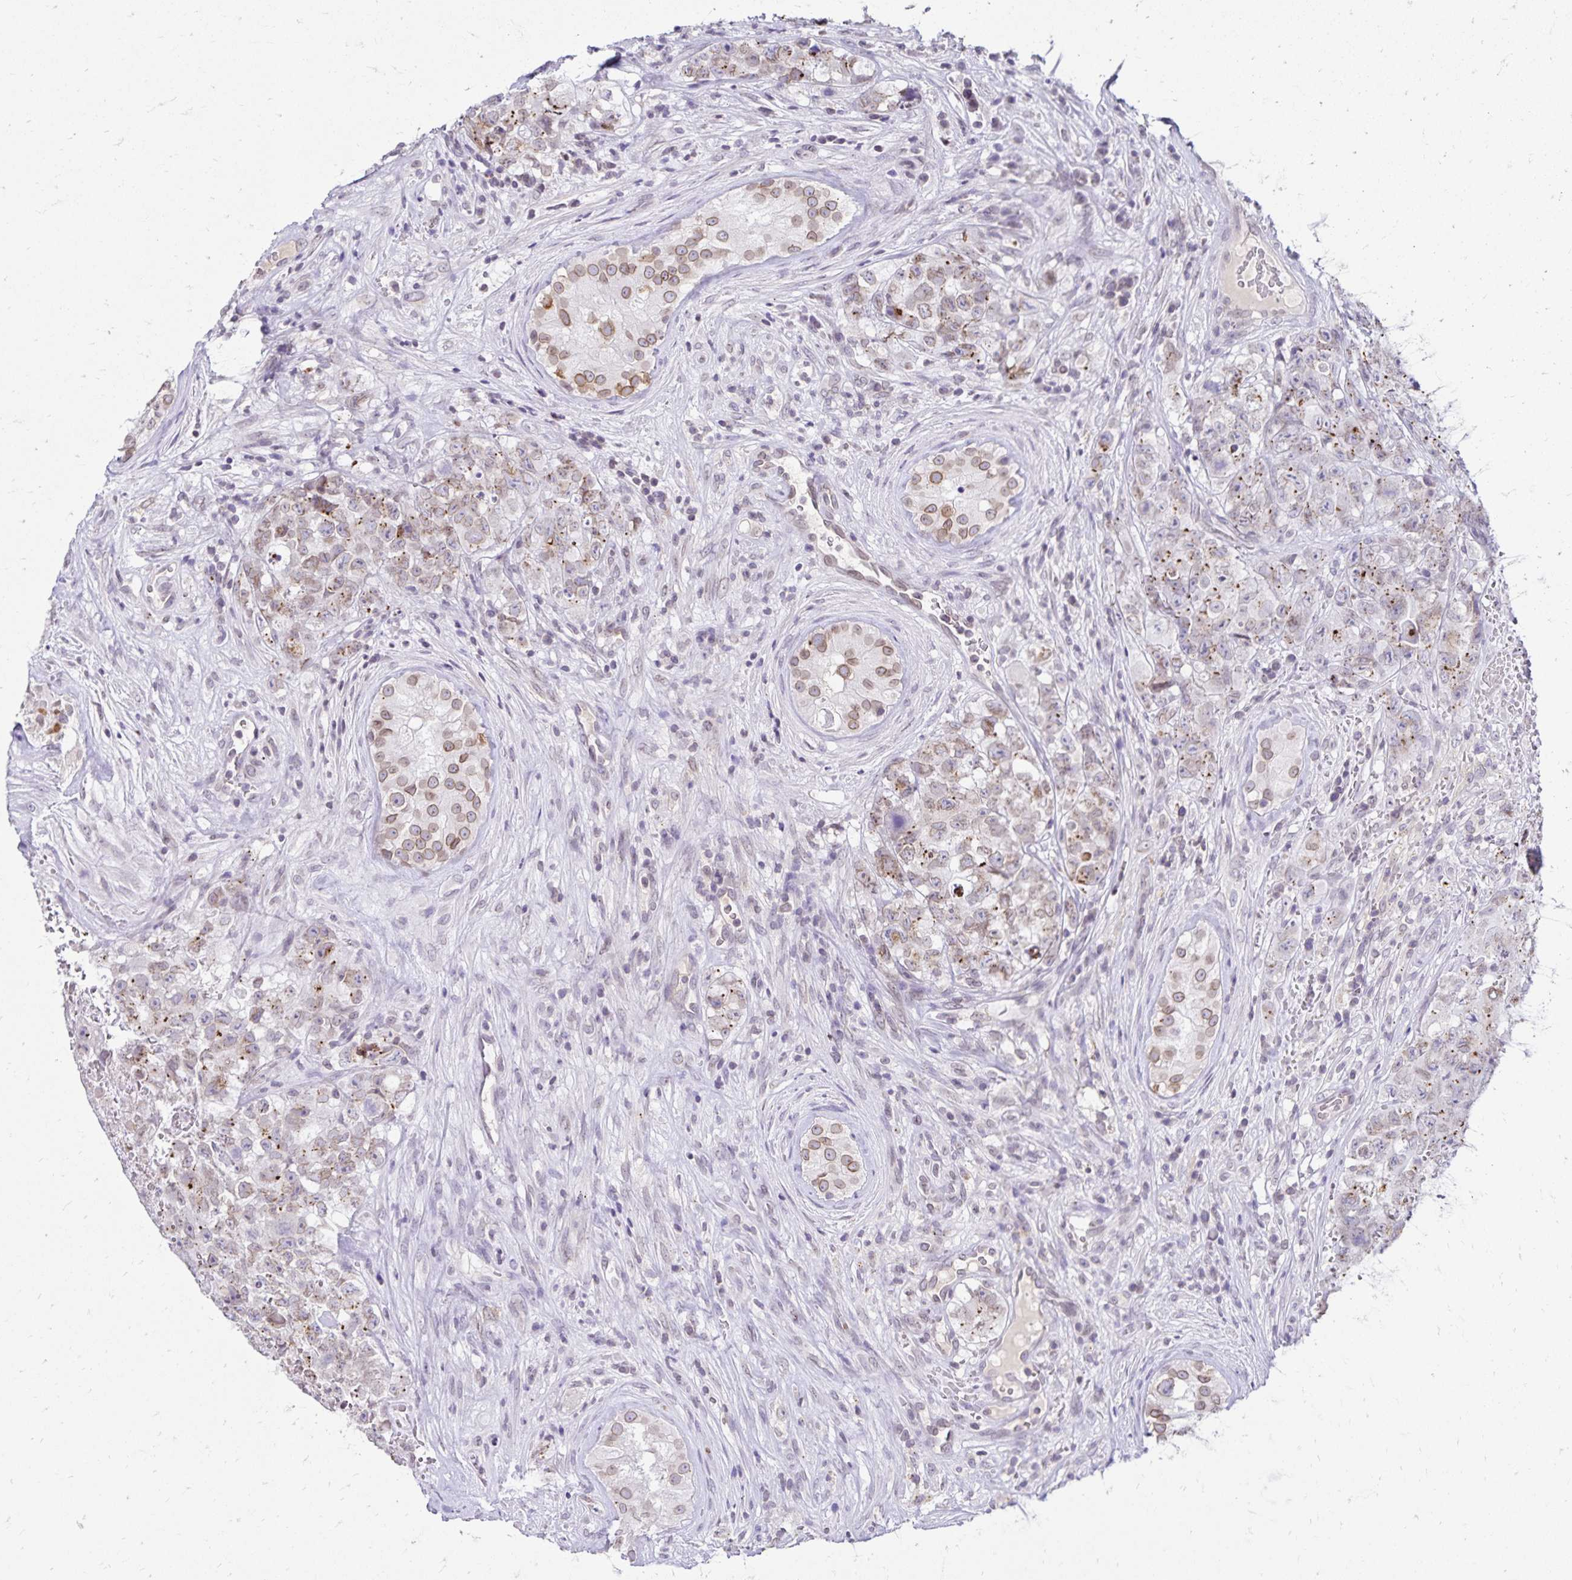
{"staining": {"intensity": "moderate", "quantity": "25%-75%", "location": "cytoplasmic/membranous"}, "tissue": "testis cancer", "cell_type": "Tumor cells", "image_type": "cancer", "snomed": [{"axis": "morphology", "description": "Carcinoma, Embryonal, NOS"}, {"axis": "topography", "description": "Testis"}], "caption": "Human testis cancer (embryonal carcinoma) stained for a protein (brown) exhibits moderate cytoplasmic/membranous positive staining in about 25%-75% of tumor cells.", "gene": "FAM166C", "patient": {"sex": "male", "age": 18}}